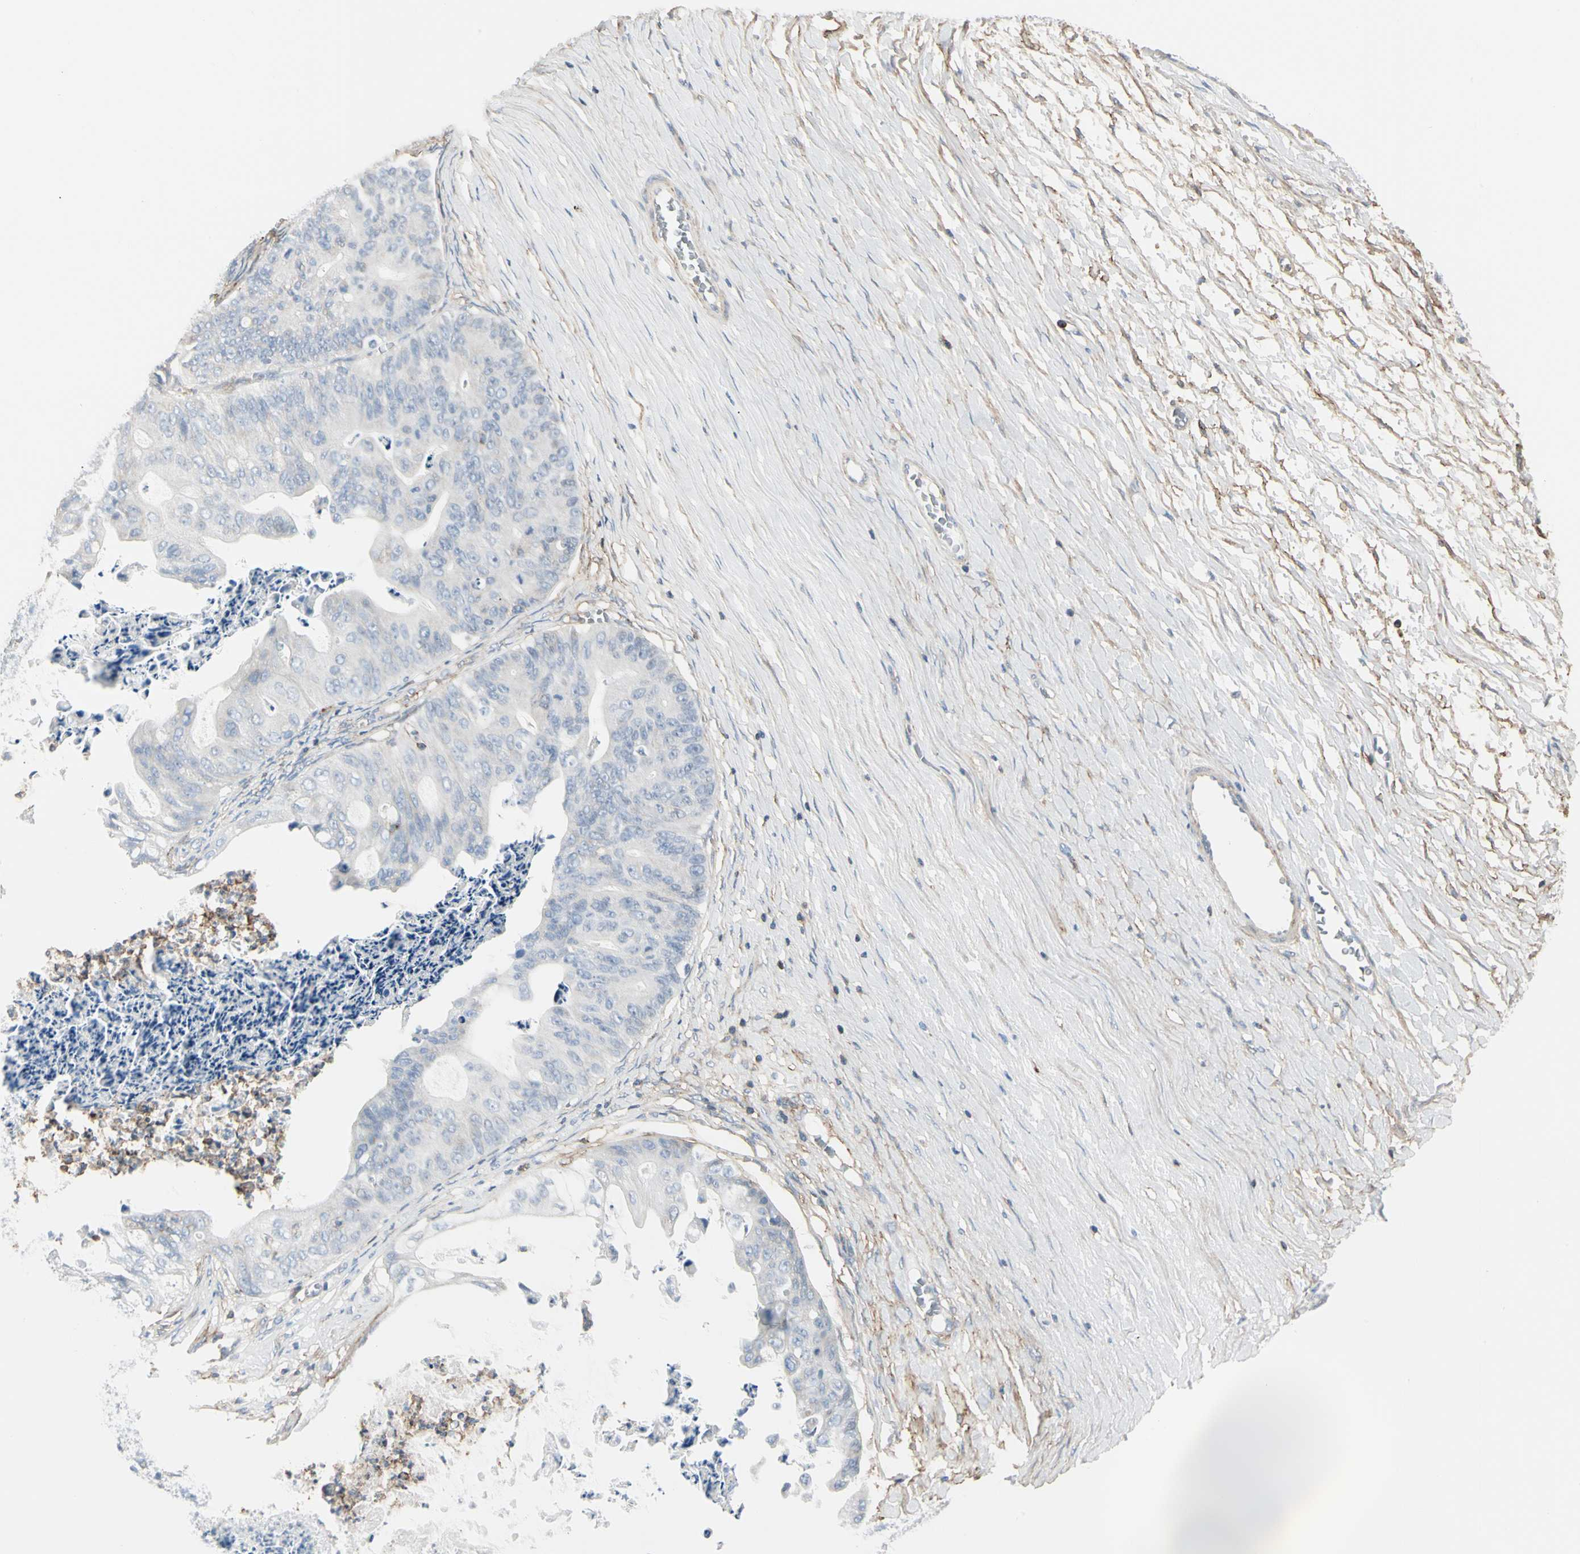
{"staining": {"intensity": "negative", "quantity": "none", "location": "none"}, "tissue": "ovarian cancer", "cell_type": "Tumor cells", "image_type": "cancer", "snomed": [{"axis": "morphology", "description": "Cystadenocarcinoma, mucinous, NOS"}, {"axis": "topography", "description": "Ovary"}], "caption": "Micrograph shows no protein expression in tumor cells of mucinous cystadenocarcinoma (ovarian) tissue.", "gene": "CLEC2B", "patient": {"sex": "female", "age": 37}}